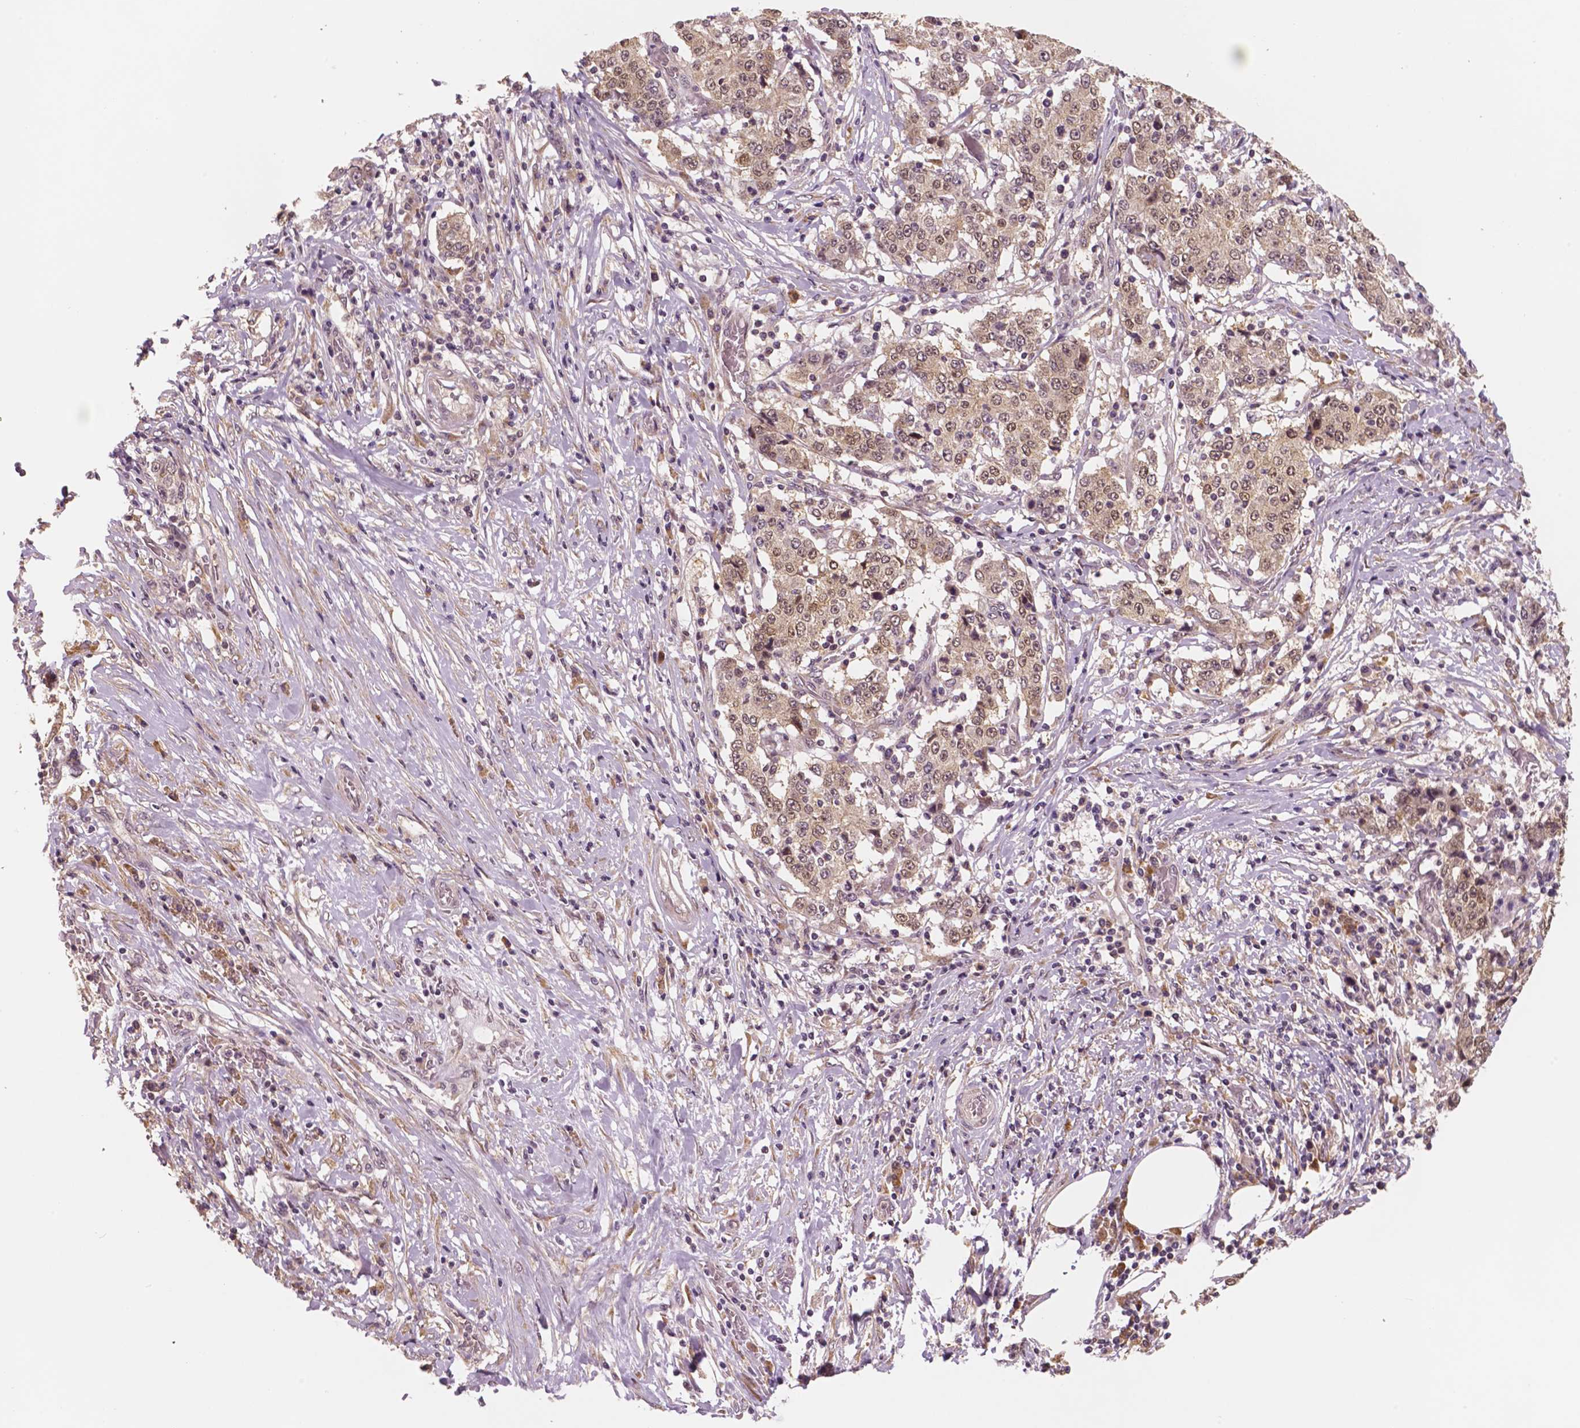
{"staining": {"intensity": "weak", "quantity": ">75%", "location": "cytoplasmic/membranous,nuclear"}, "tissue": "stomach cancer", "cell_type": "Tumor cells", "image_type": "cancer", "snomed": [{"axis": "morphology", "description": "Adenocarcinoma, NOS"}, {"axis": "topography", "description": "Stomach"}], "caption": "Immunohistochemical staining of stomach cancer (adenocarcinoma) displays low levels of weak cytoplasmic/membranous and nuclear expression in about >75% of tumor cells. (DAB IHC with brightfield microscopy, high magnification).", "gene": "STAT3", "patient": {"sex": "male", "age": 59}}